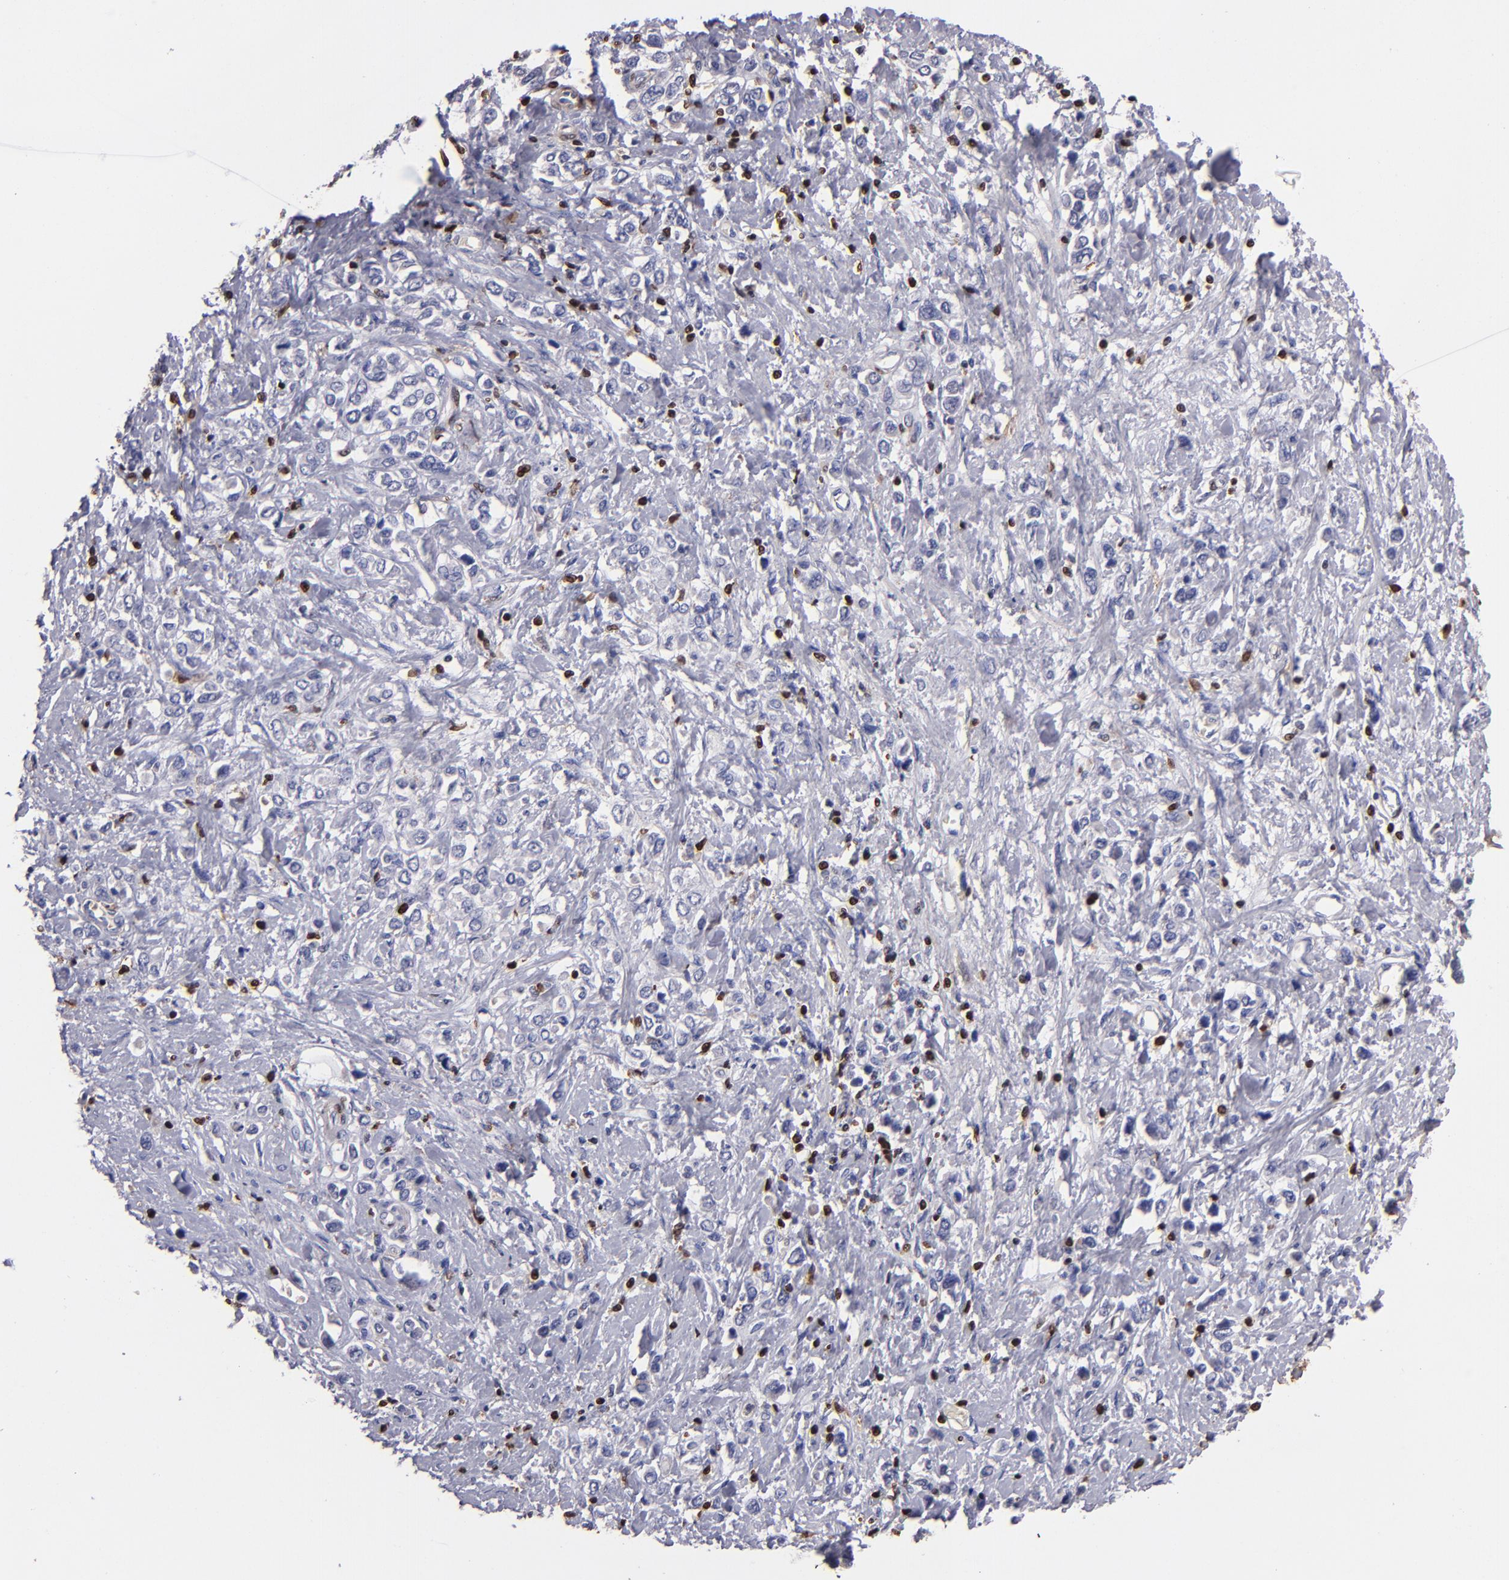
{"staining": {"intensity": "negative", "quantity": "none", "location": "none"}, "tissue": "stomach cancer", "cell_type": "Tumor cells", "image_type": "cancer", "snomed": [{"axis": "morphology", "description": "Adenocarcinoma, NOS"}, {"axis": "topography", "description": "Stomach, upper"}], "caption": "The photomicrograph displays no significant positivity in tumor cells of stomach cancer. (DAB (3,3'-diaminobenzidine) immunohistochemistry (IHC), high magnification).", "gene": "S100A4", "patient": {"sex": "male", "age": 76}}